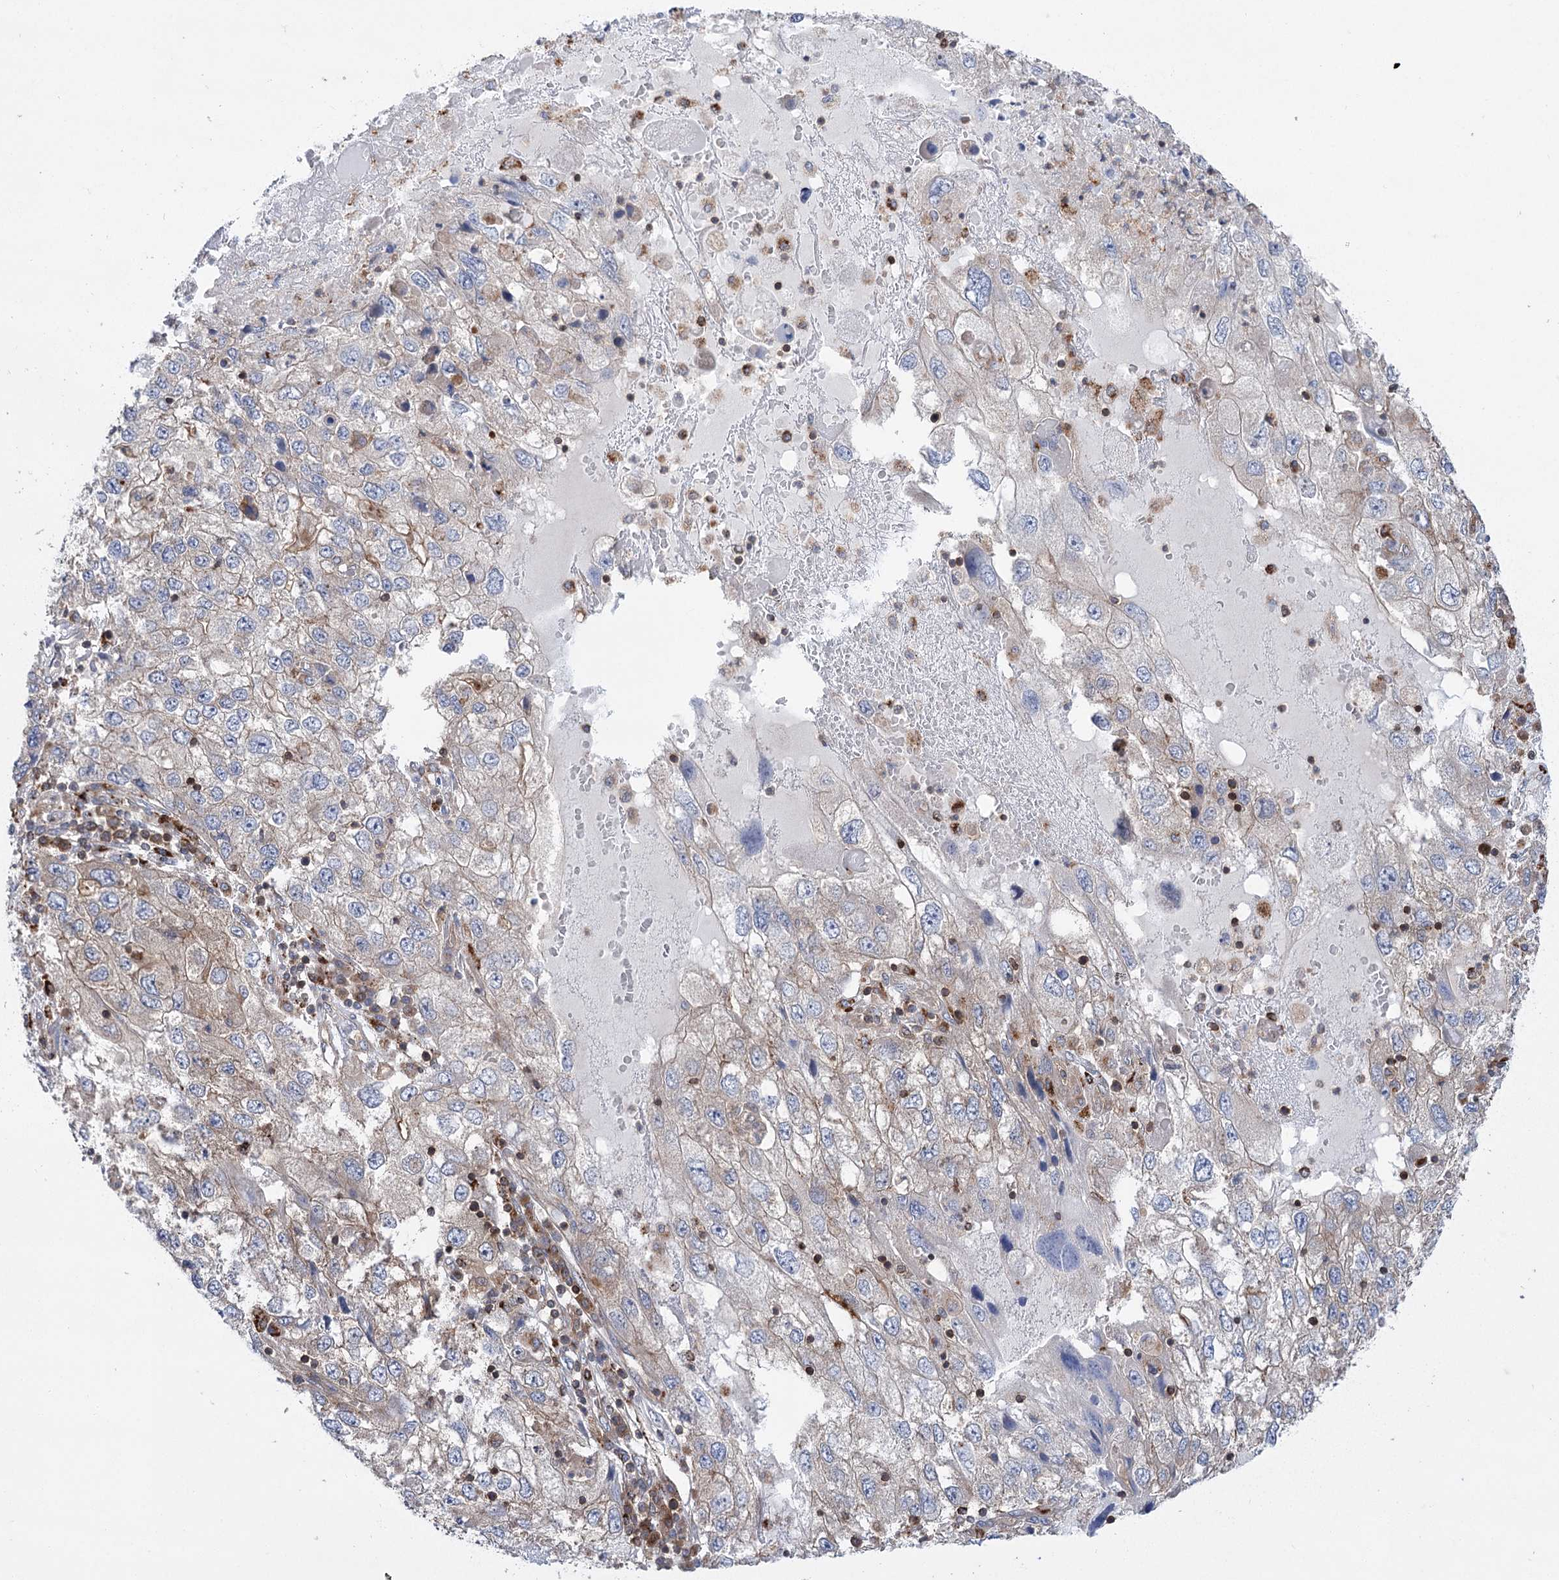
{"staining": {"intensity": "weak", "quantity": "<25%", "location": "cytoplasmic/membranous"}, "tissue": "endometrial cancer", "cell_type": "Tumor cells", "image_type": "cancer", "snomed": [{"axis": "morphology", "description": "Adenocarcinoma, NOS"}, {"axis": "topography", "description": "Endometrium"}], "caption": "Immunohistochemistry photomicrograph of neoplastic tissue: human endometrial cancer stained with DAB (3,3'-diaminobenzidine) displays no significant protein staining in tumor cells.", "gene": "VPS37B", "patient": {"sex": "female", "age": 49}}